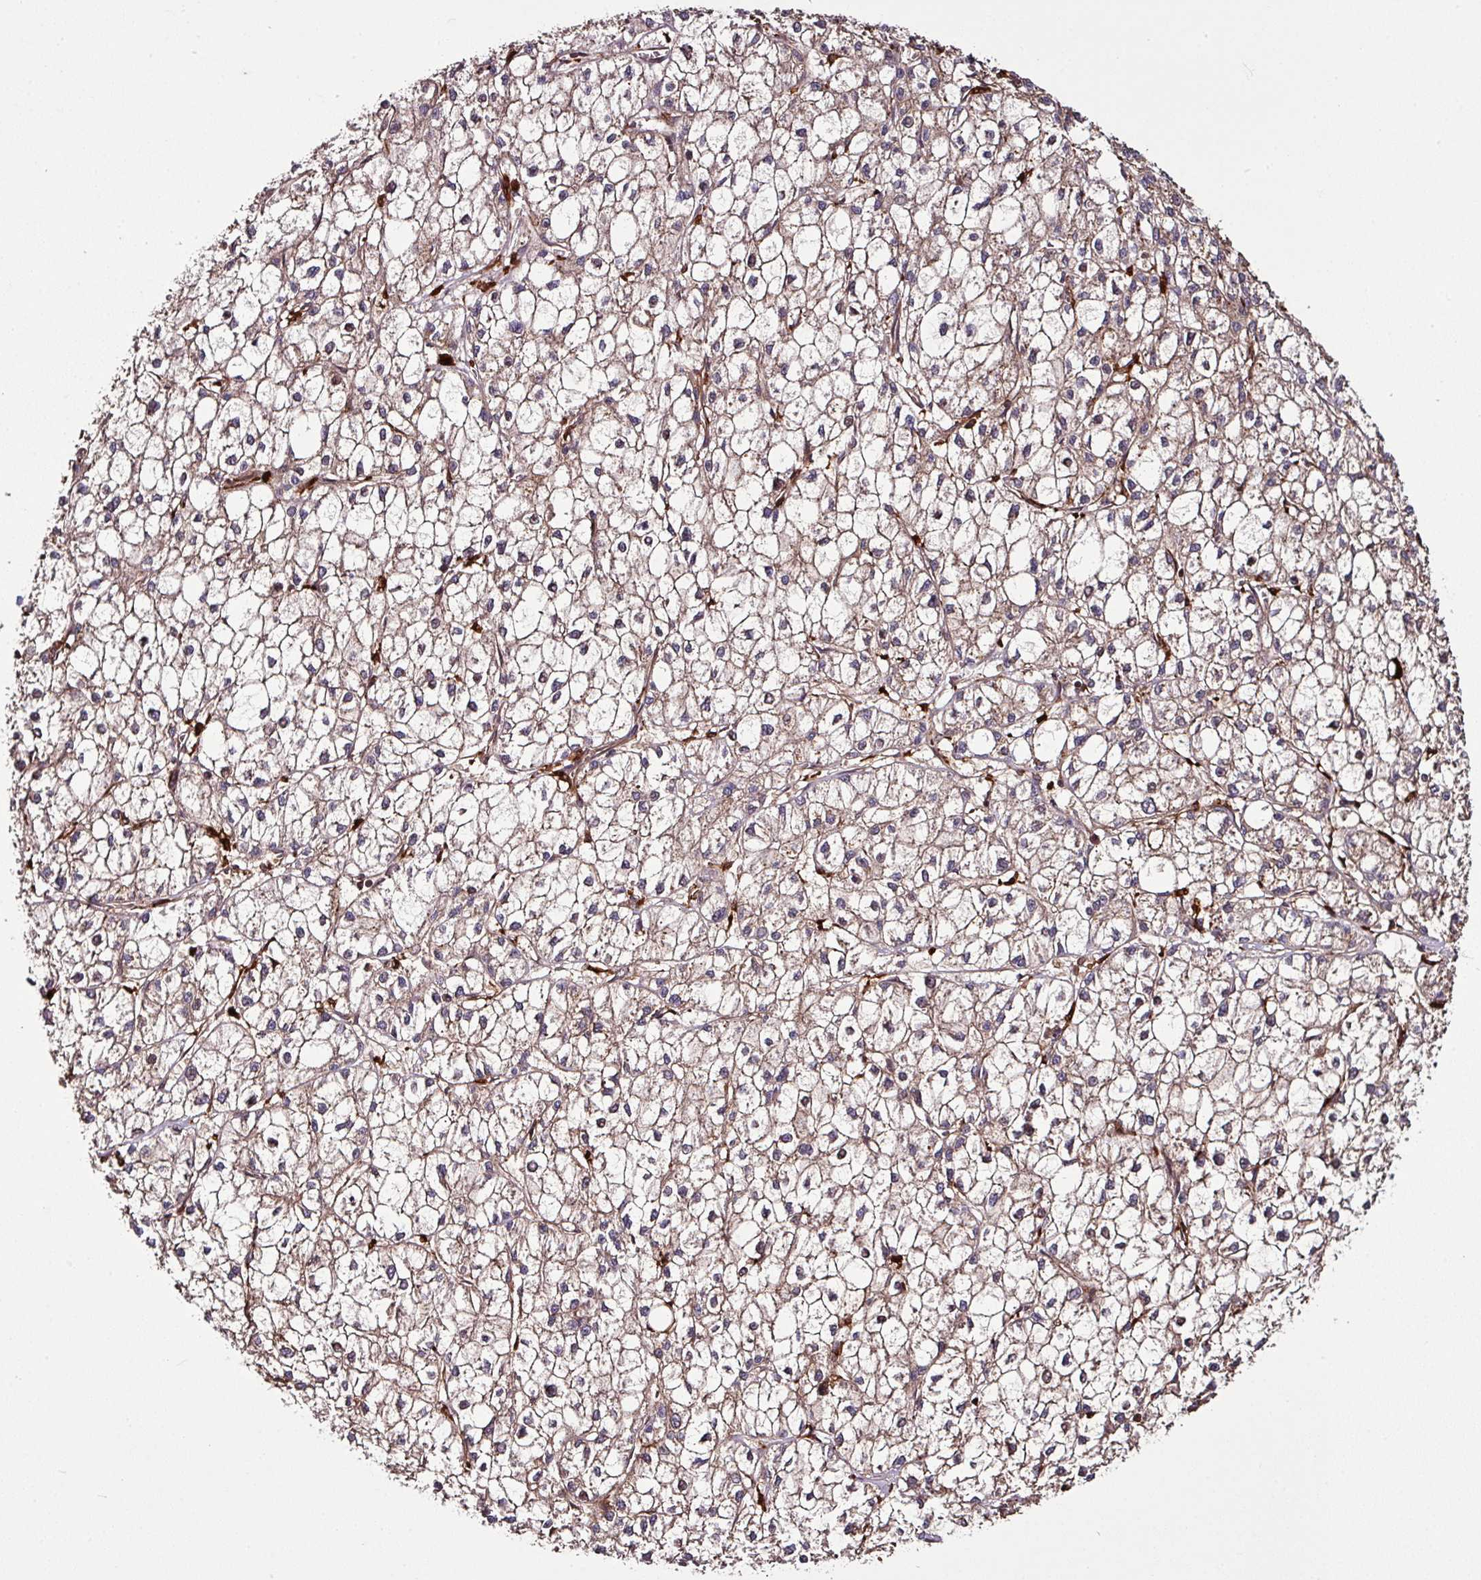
{"staining": {"intensity": "weak", "quantity": "<25%", "location": "cytoplasmic/membranous"}, "tissue": "liver cancer", "cell_type": "Tumor cells", "image_type": "cancer", "snomed": [{"axis": "morphology", "description": "Carcinoma, Hepatocellular, NOS"}, {"axis": "topography", "description": "Liver"}], "caption": "DAB (3,3'-diaminobenzidine) immunohistochemical staining of human hepatocellular carcinoma (liver) exhibits no significant expression in tumor cells. (DAB (3,3'-diaminobenzidine) IHC with hematoxylin counter stain).", "gene": "GNPDA1", "patient": {"sex": "female", "age": 43}}